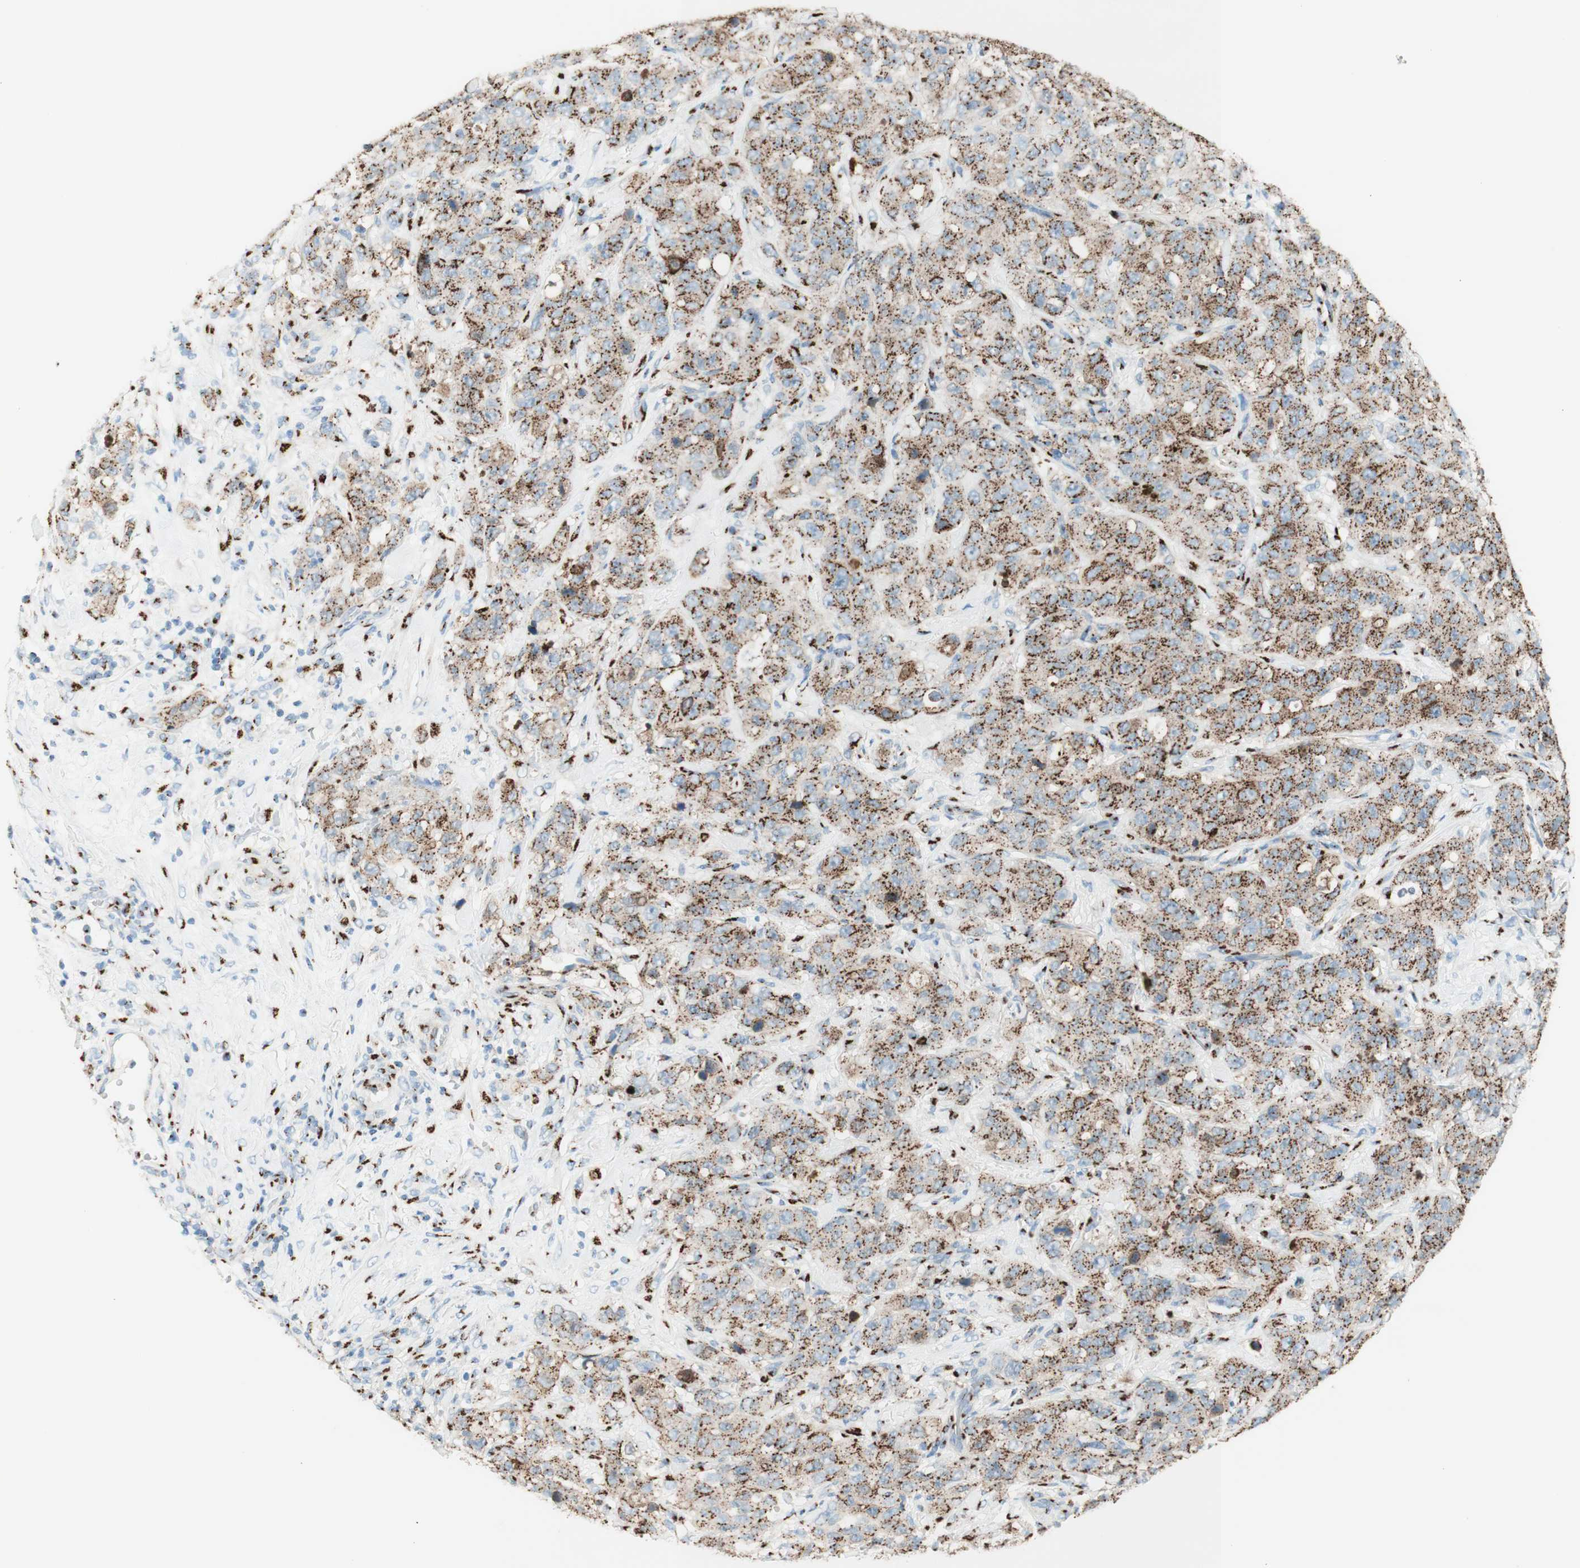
{"staining": {"intensity": "strong", "quantity": ">75%", "location": "cytoplasmic/membranous"}, "tissue": "stomach cancer", "cell_type": "Tumor cells", "image_type": "cancer", "snomed": [{"axis": "morphology", "description": "Adenocarcinoma, NOS"}, {"axis": "topography", "description": "Stomach"}], "caption": "Strong cytoplasmic/membranous positivity is appreciated in approximately >75% of tumor cells in stomach cancer (adenocarcinoma).", "gene": "GOLGB1", "patient": {"sex": "male", "age": 48}}